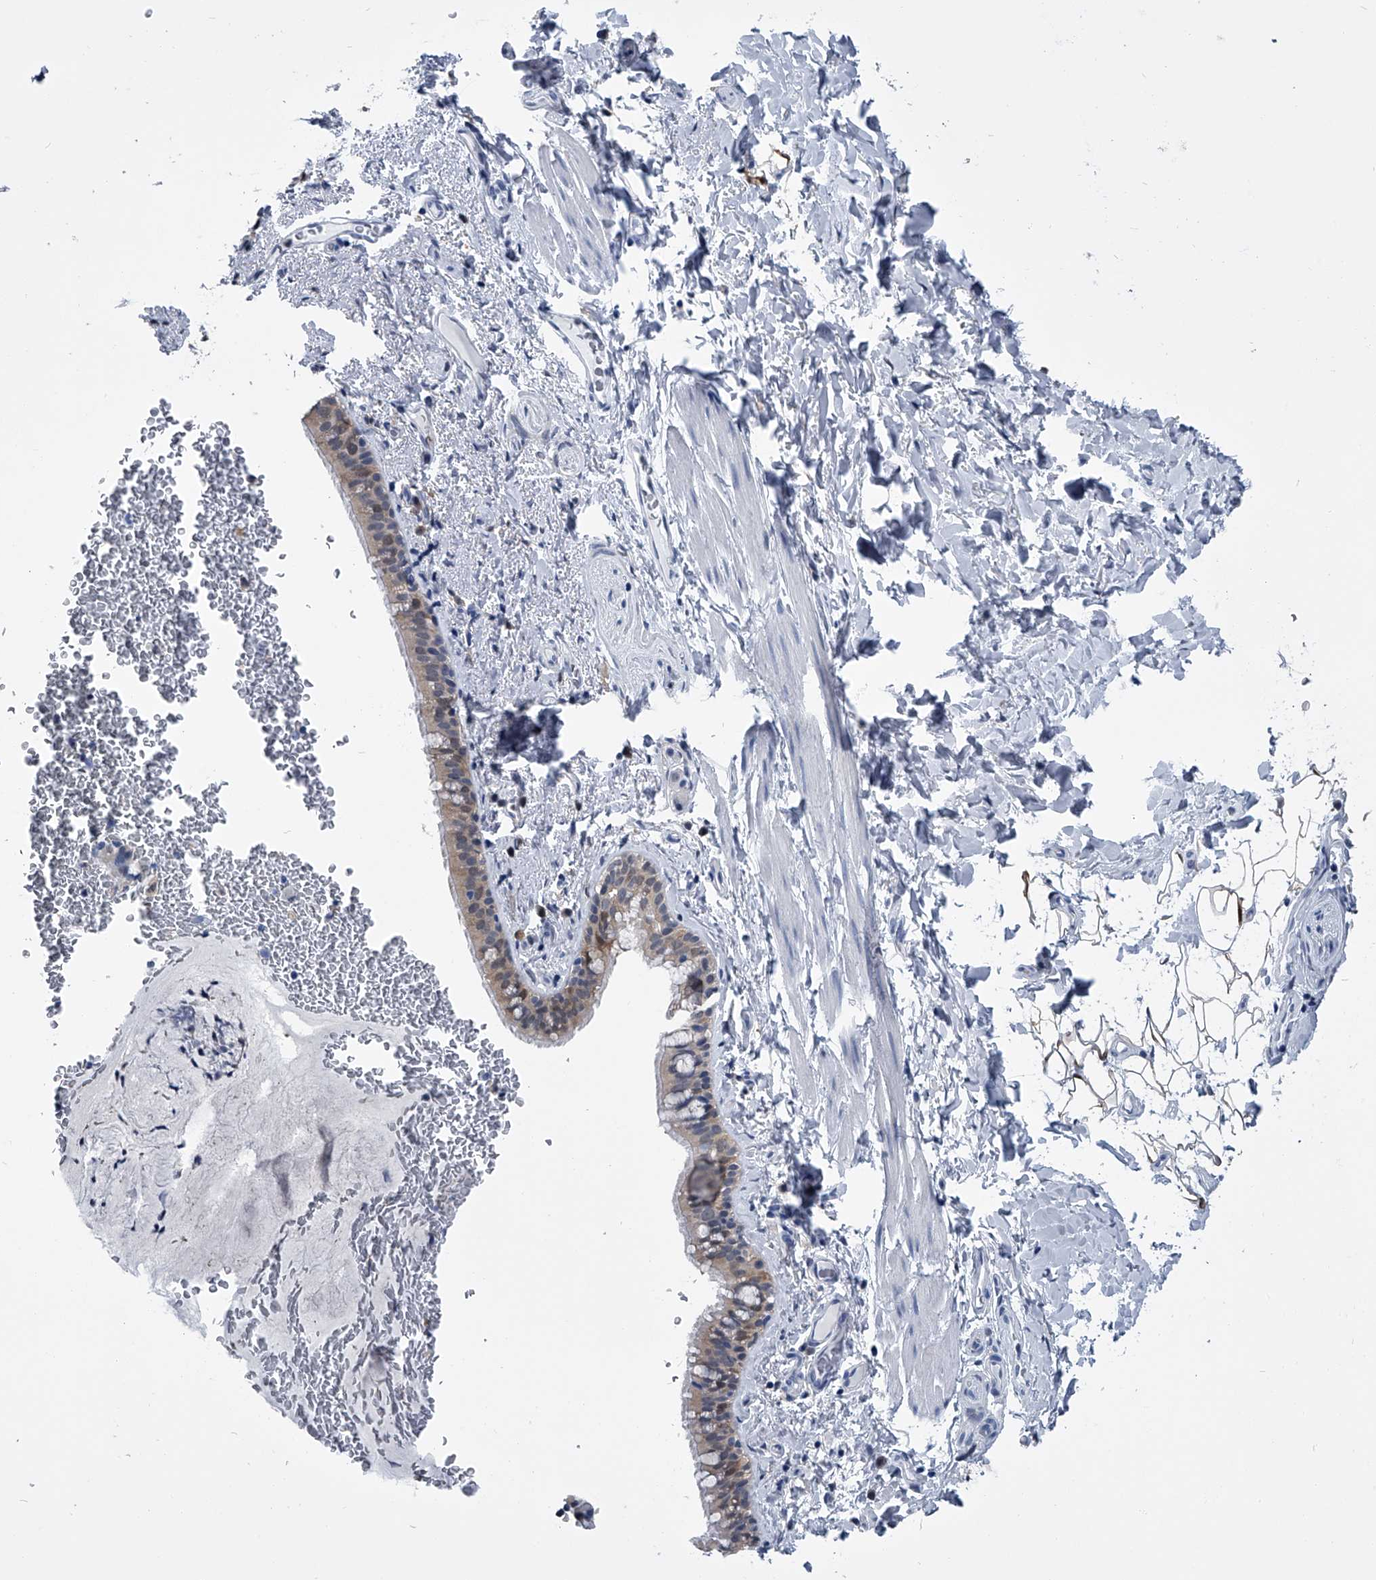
{"staining": {"intensity": "weak", "quantity": "<25%", "location": "cytoplasmic/membranous"}, "tissue": "bronchus", "cell_type": "Respiratory epithelial cells", "image_type": "normal", "snomed": [{"axis": "morphology", "description": "Normal tissue, NOS"}, {"axis": "topography", "description": "Cartilage tissue"}, {"axis": "topography", "description": "Bronchus"}], "caption": "A histopathology image of bronchus stained for a protein demonstrates no brown staining in respiratory epithelial cells. (DAB IHC, high magnification).", "gene": "PDXK", "patient": {"sex": "female", "age": 36}}